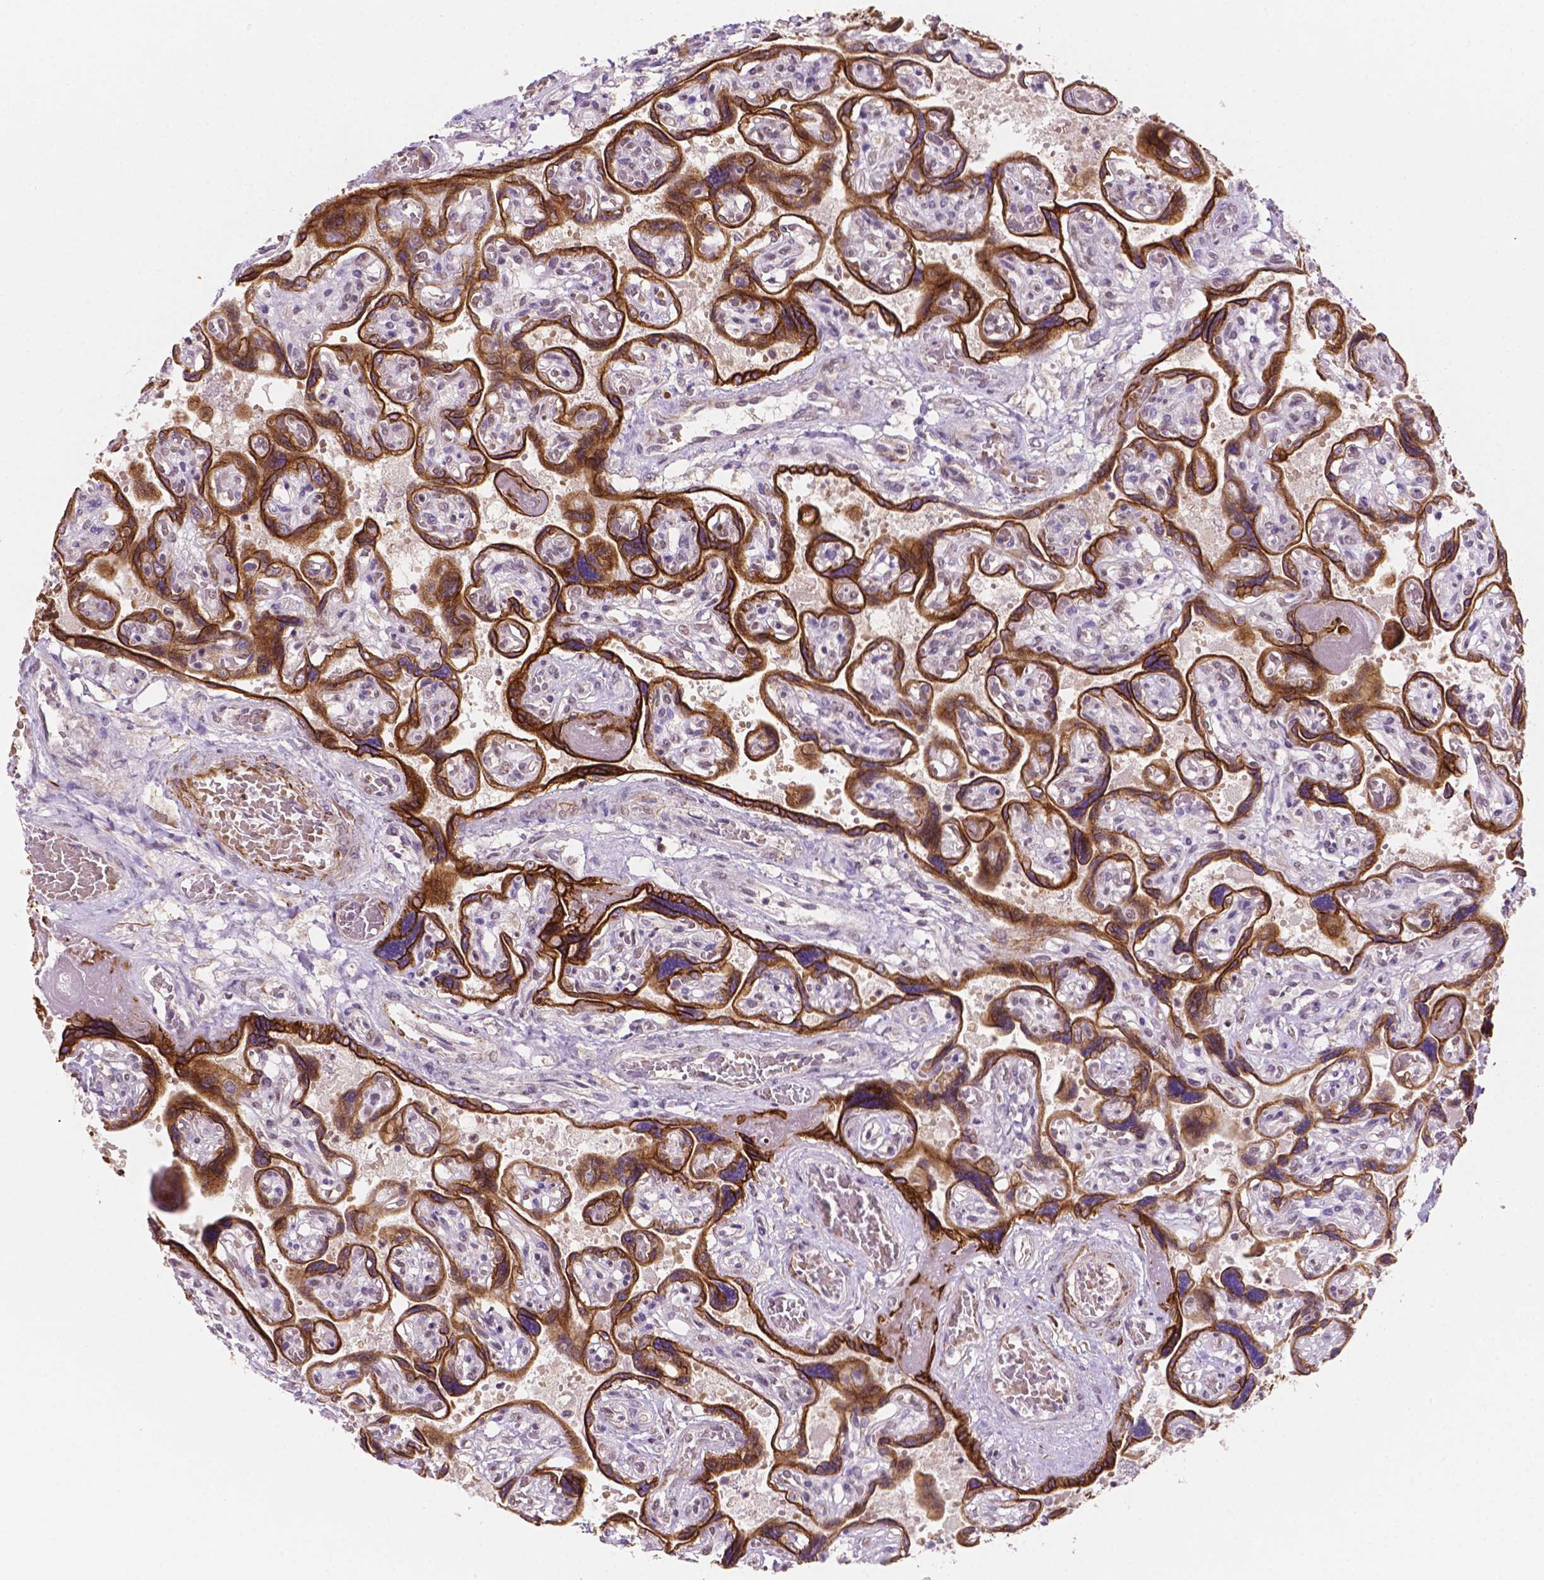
{"staining": {"intensity": "negative", "quantity": "none", "location": "none"}, "tissue": "placenta", "cell_type": "Decidual cells", "image_type": "normal", "snomed": [{"axis": "morphology", "description": "Normal tissue, NOS"}, {"axis": "topography", "description": "Placenta"}], "caption": "The image shows no staining of decidual cells in benign placenta. Nuclei are stained in blue.", "gene": "SHLD3", "patient": {"sex": "female", "age": 32}}